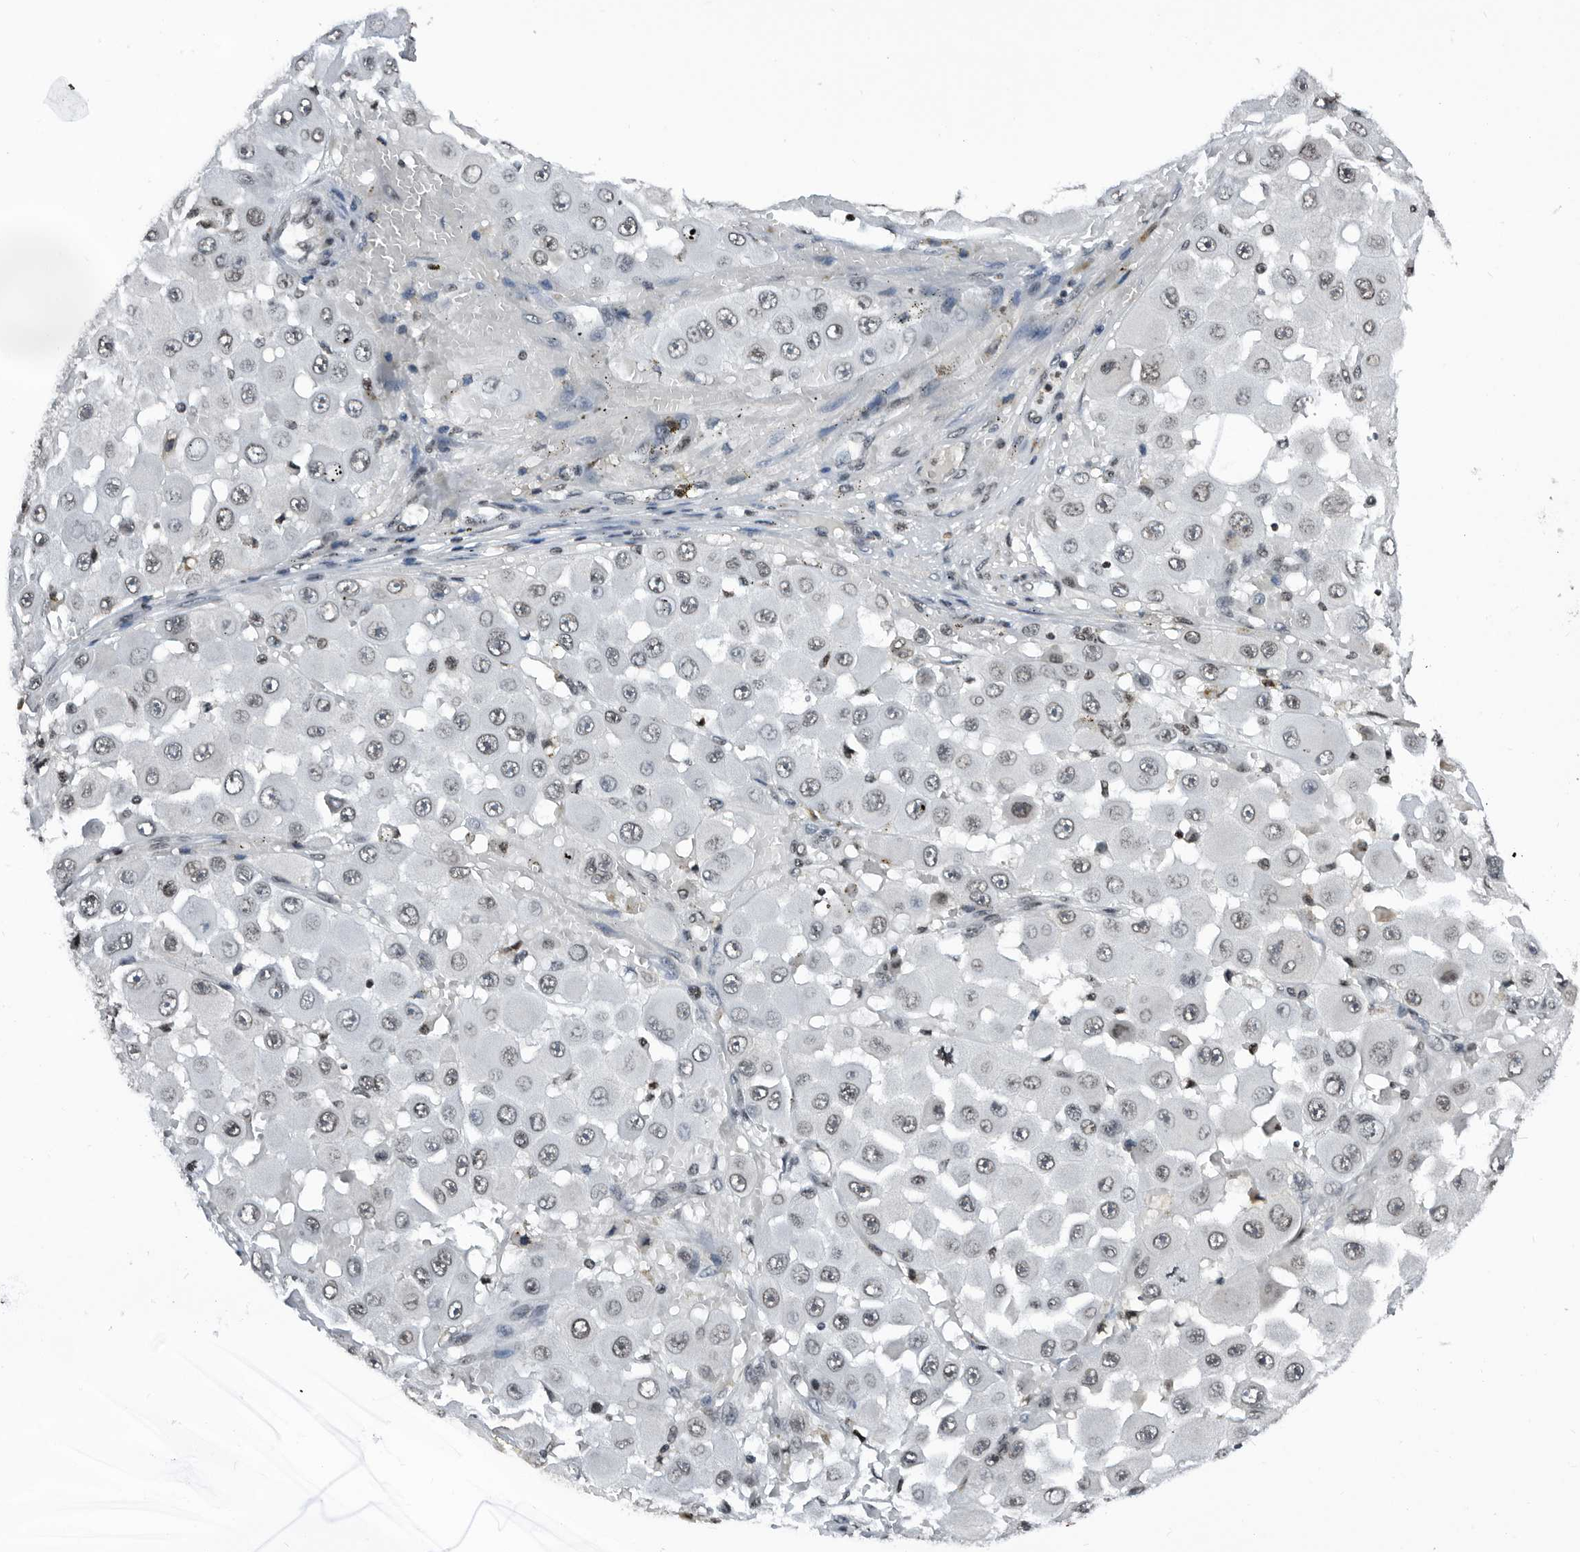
{"staining": {"intensity": "moderate", "quantity": "<25%", "location": "cytoplasmic/membranous,nuclear"}, "tissue": "melanoma", "cell_type": "Tumor cells", "image_type": "cancer", "snomed": [{"axis": "morphology", "description": "Malignant melanoma, NOS"}, {"axis": "topography", "description": "Skin"}], "caption": "This micrograph displays IHC staining of melanoma, with low moderate cytoplasmic/membranous and nuclear positivity in about <25% of tumor cells.", "gene": "SNRNP48", "patient": {"sex": "female", "age": 81}}